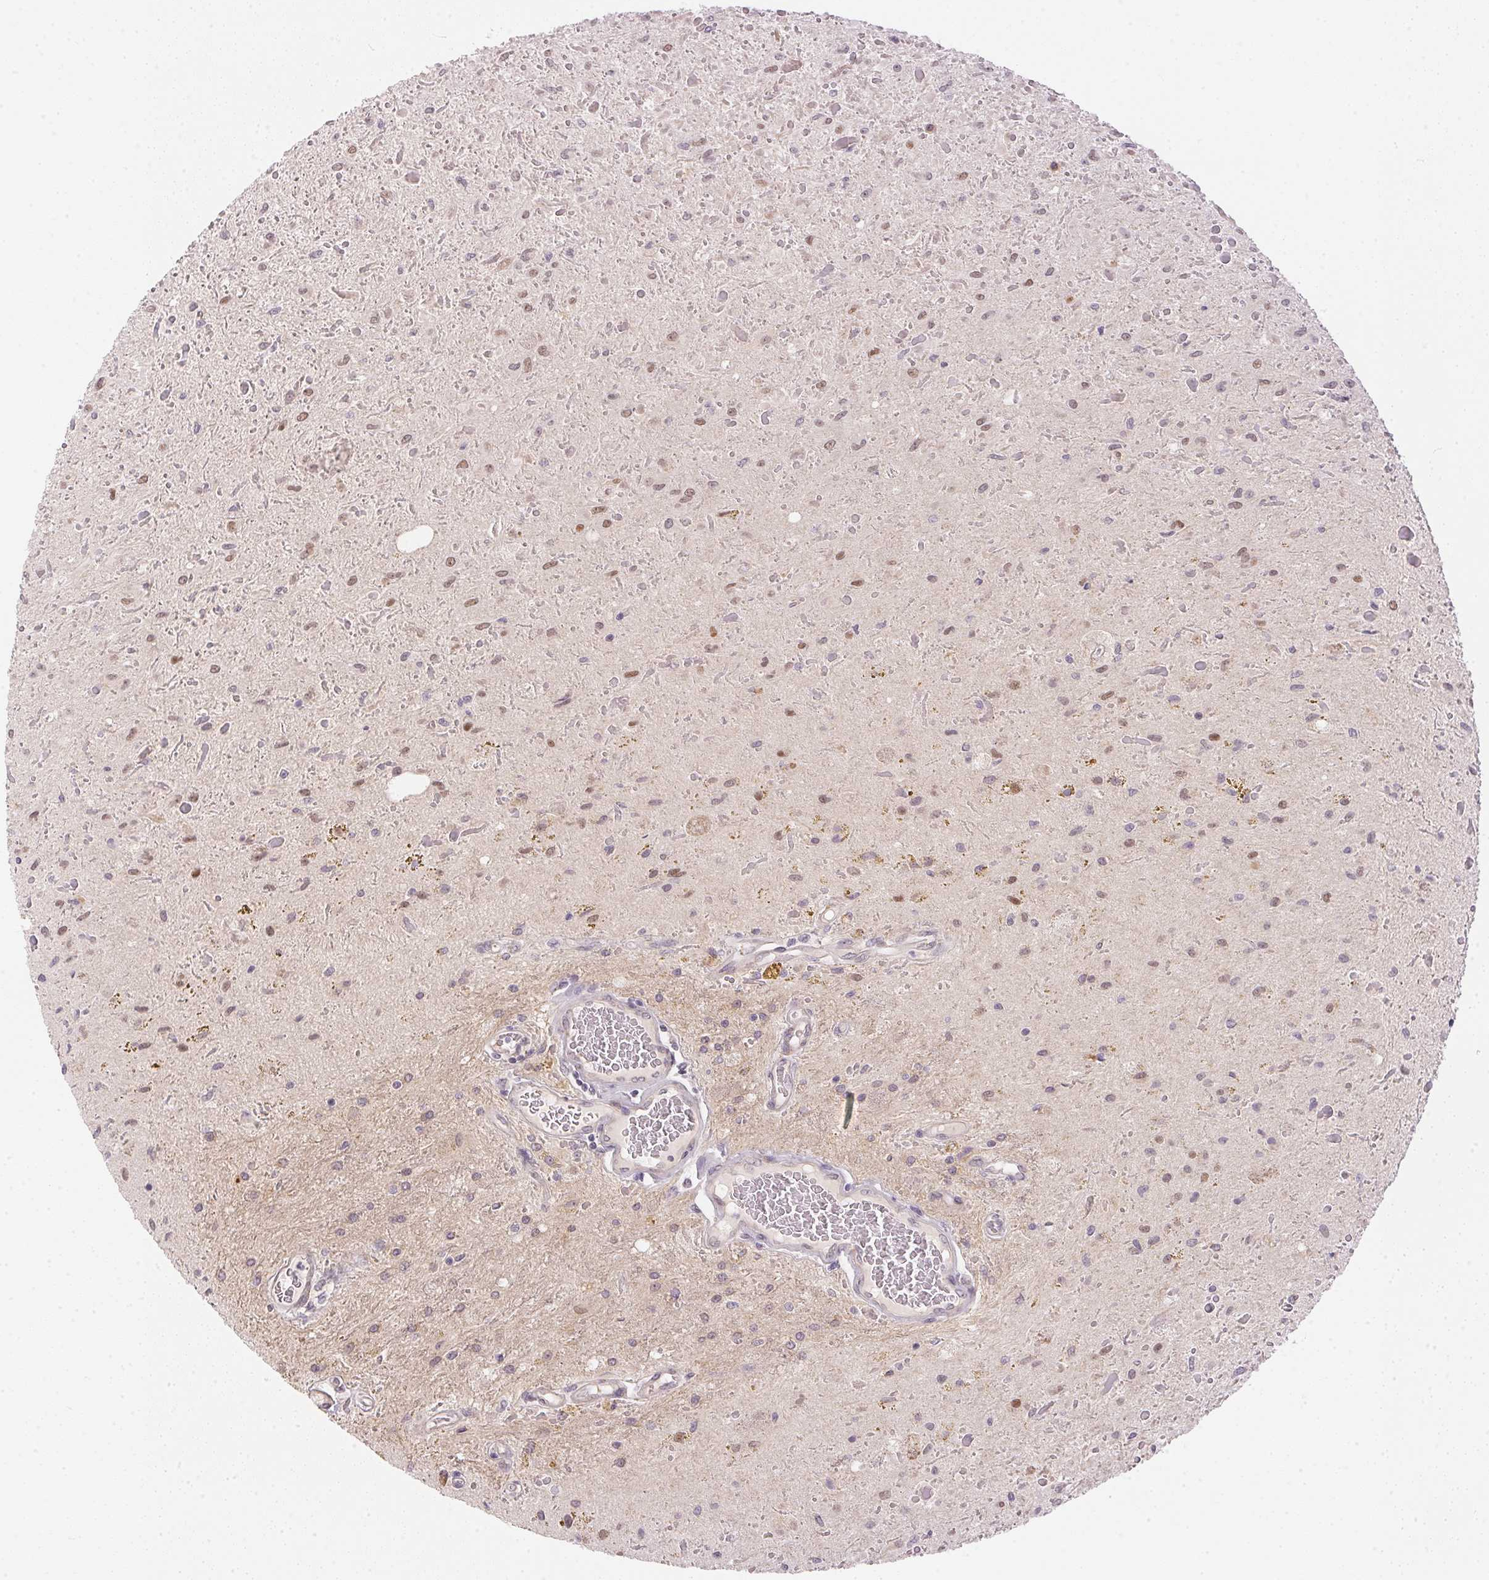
{"staining": {"intensity": "weak", "quantity": "<25%", "location": "nuclear"}, "tissue": "glioma", "cell_type": "Tumor cells", "image_type": "cancer", "snomed": [{"axis": "morphology", "description": "Glioma, malignant, Low grade"}, {"axis": "topography", "description": "Cerebellum"}], "caption": "Photomicrograph shows no protein positivity in tumor cells of glioma tissue.", "gene": "TTC23L", "patient": {"sex": "female", "age": 14}}